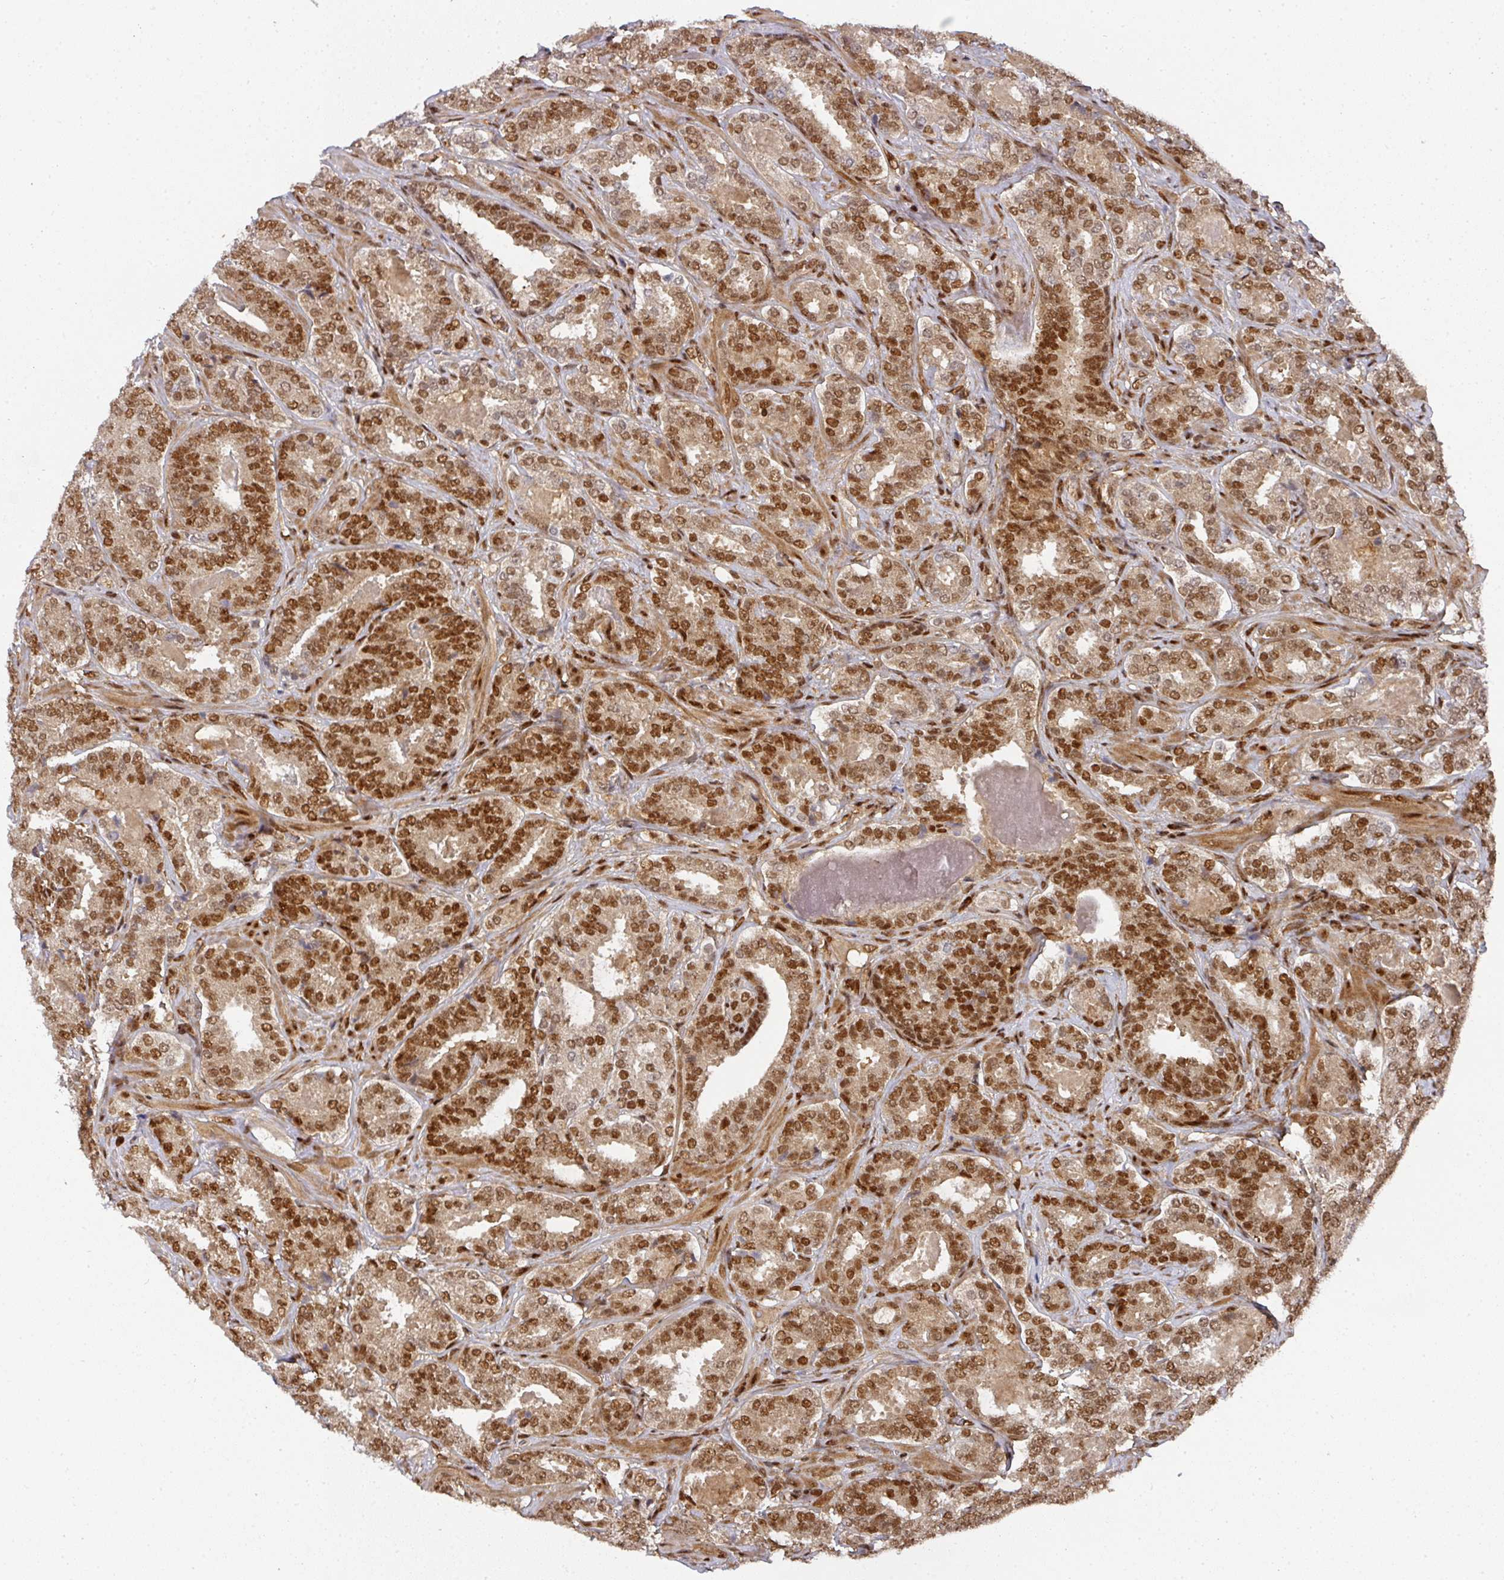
{"staining": {"intensity": "moderate", "quantity": ">75%", "location": "nuclear"}, "tissue": "prostate cancer", "cell_type": "Tumor cells", "image_type": "cancer", "snomed": [{"axis": "morphology", "description": "Adenocarcinoma, High grade"}, {"axis": "topography", "description": "Prostate"}], "caption": "Immunohistochemistry staining of prostate cancer, which demonstrates medium levels of moderate nuclear expression in about >75% of tumor cells indicating moderate nuclear protein positivity. The staining was performed using DAB (3,3'-diaminobenzidine) (brown) for protein detection and nuclei were counterstained in hematoxylin (blue).", "gene": "DIDO1", "patient": {"sex": "male", "age": 65}}